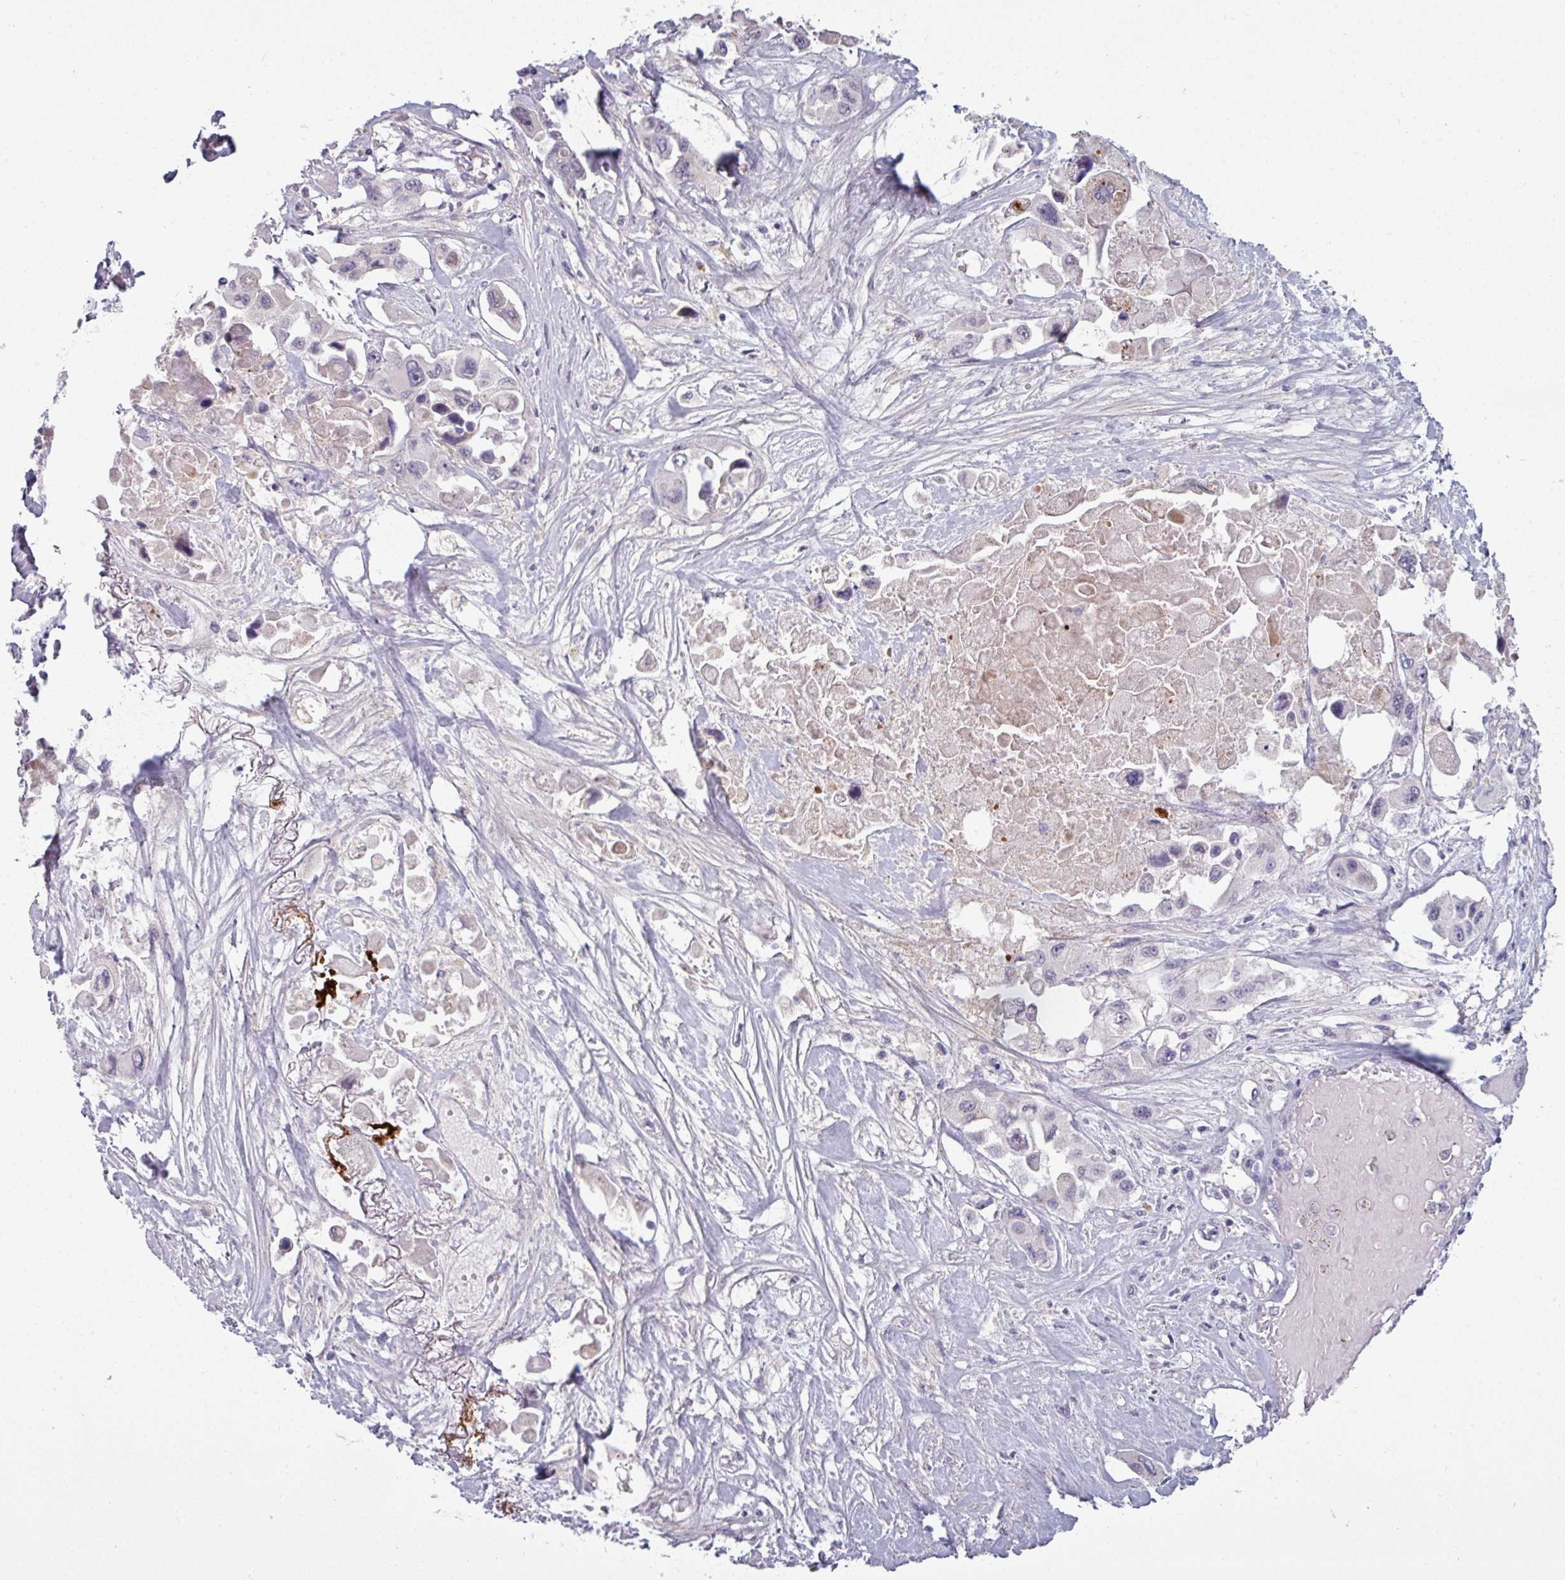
{"staining": {"intensity": "negative", "quantity": "none", "location": "none"}, "tissue": "pancreatic cancer", "cell_type": "Tumor cells", "image_type": "cancer", "snomed": [{"axis": "morphology", "description": "Adenocarcinoma, NOS"}, {"axis": "topography", "description": "Pancreas"}], "caption": "IHC micrograph of neoplastic tissue: human pancreatic cancer (adenocarcinoma) stained with DAB exhibits no significant protein positivity in tumor cells.", "gene": "C2orf16", "patient": {"sex": "male", "age": 92}}